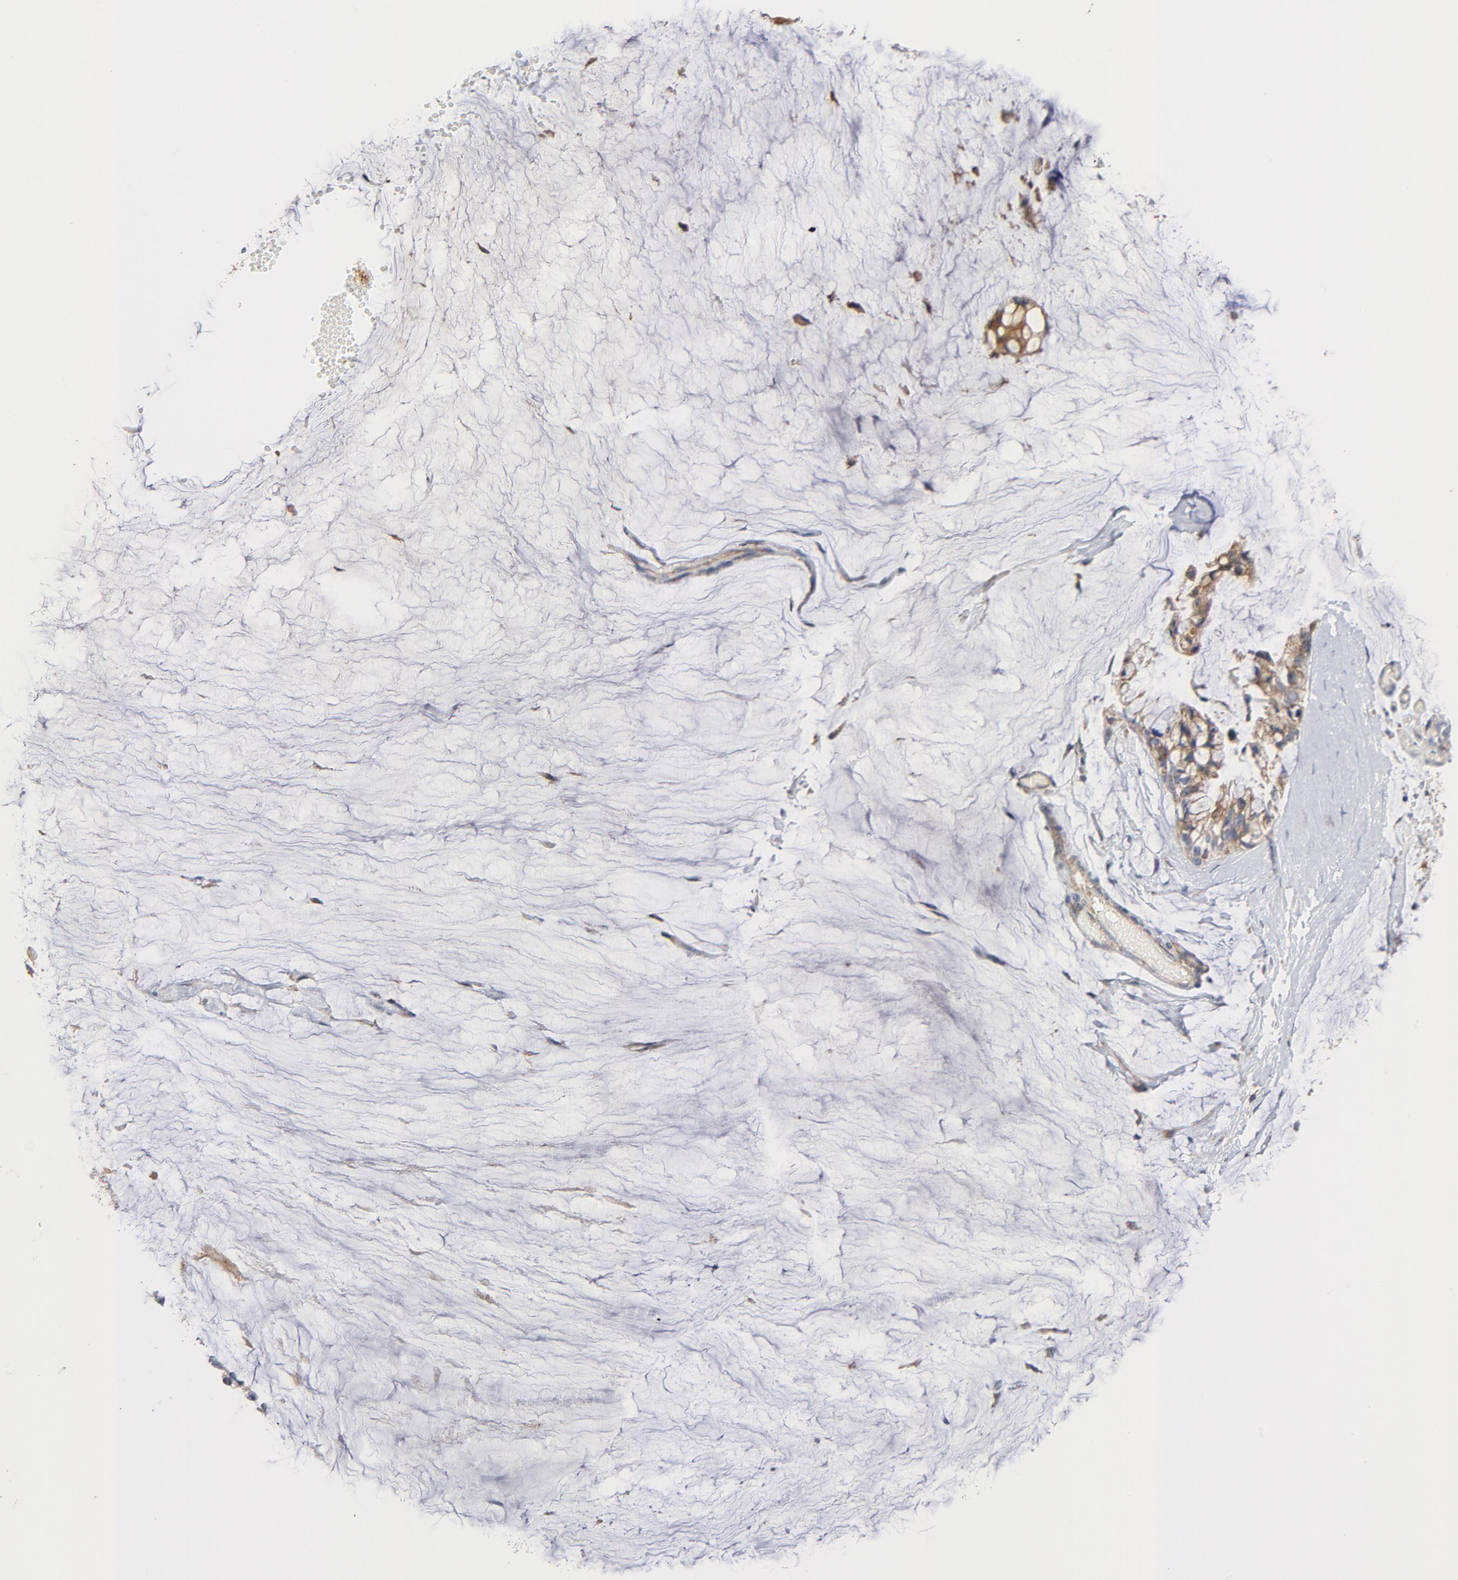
{"staining": {"intensity": "moderate", "quantity": ">75%", "location": "cytoplasmic/membranous"}, "tissue": "ovarian cancer", "cell_type": "Tumor cells", "image_type": "cancer", "snomed": [{"axis": "morphology", "description": "Cystadenocarcinoma, mucinous, NOS"}, {"axis": "topography", "description": "Ovary"}], "caption": "Tumor cells reveal medium levels of moderate cytoplasmic/membranous staining in about >75% of cells in human mucinous cystadenocarcinoma (ovarian). The protein of interest is stained brown, and the nuclei are stained in blue (DAB IHC with brightfield microscopy, high magnification).", "gene": "RAPGEF4", "patient": {"sex": "female", "age": 39}}